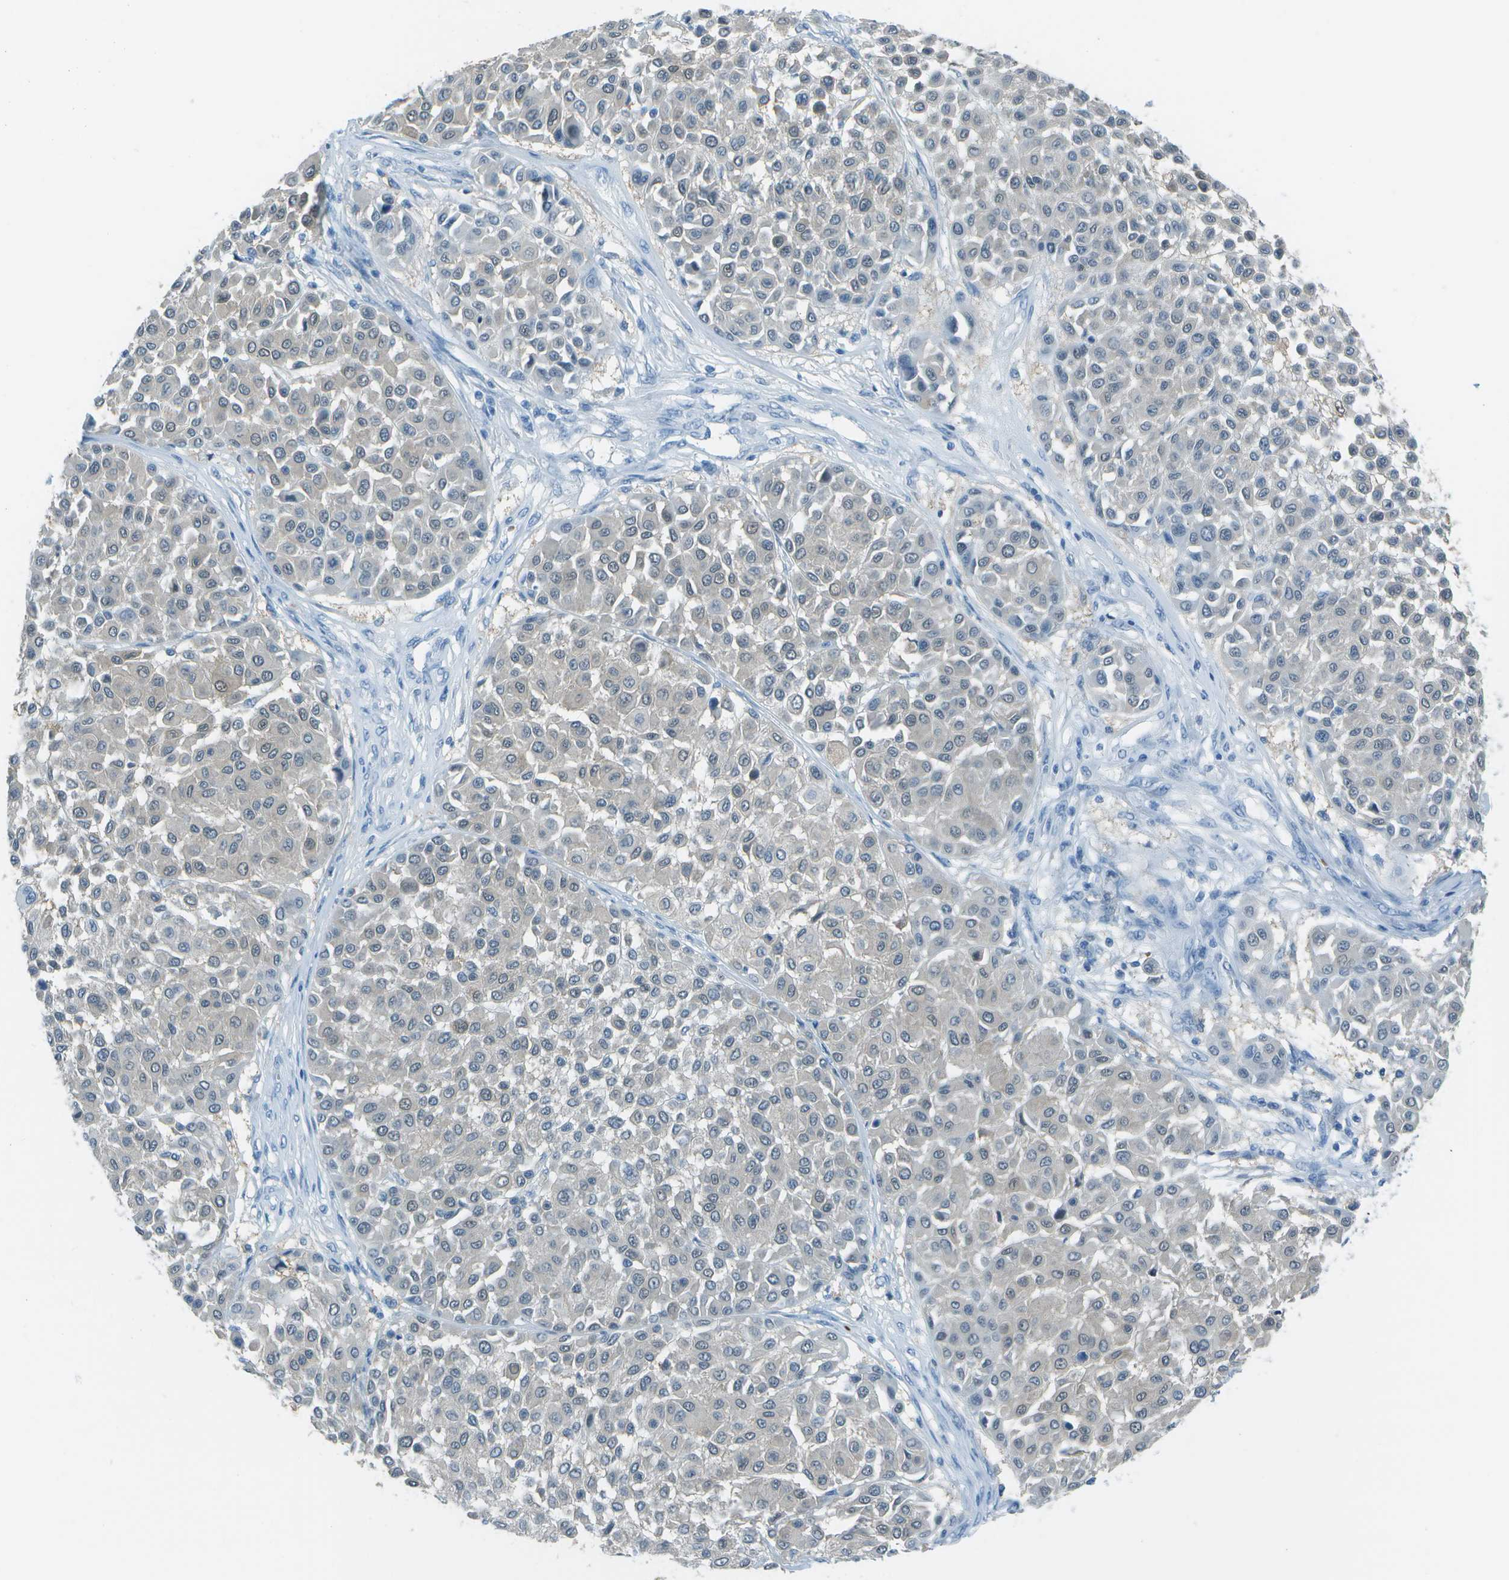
{"staining": {"intensity": "weak", "quantity": "<25%", "location": "nuclear"}, "tissue": "melanoma", "cell_type": "Tumor cells", "image_type": "cancer", "snomed": [{"axis": "morphology", "description": "Malignant melanoma, Metastatic site"}, {"axis": "topography", "description": "Soft tissue"}], "caption": "This is a histopathology image of immunohistochemistry staining of malignant melanoma (metastatic site), which shows no expression in tumor cells.", "gene": "ASL", "patient": {"sex": "male", "age": 41}}